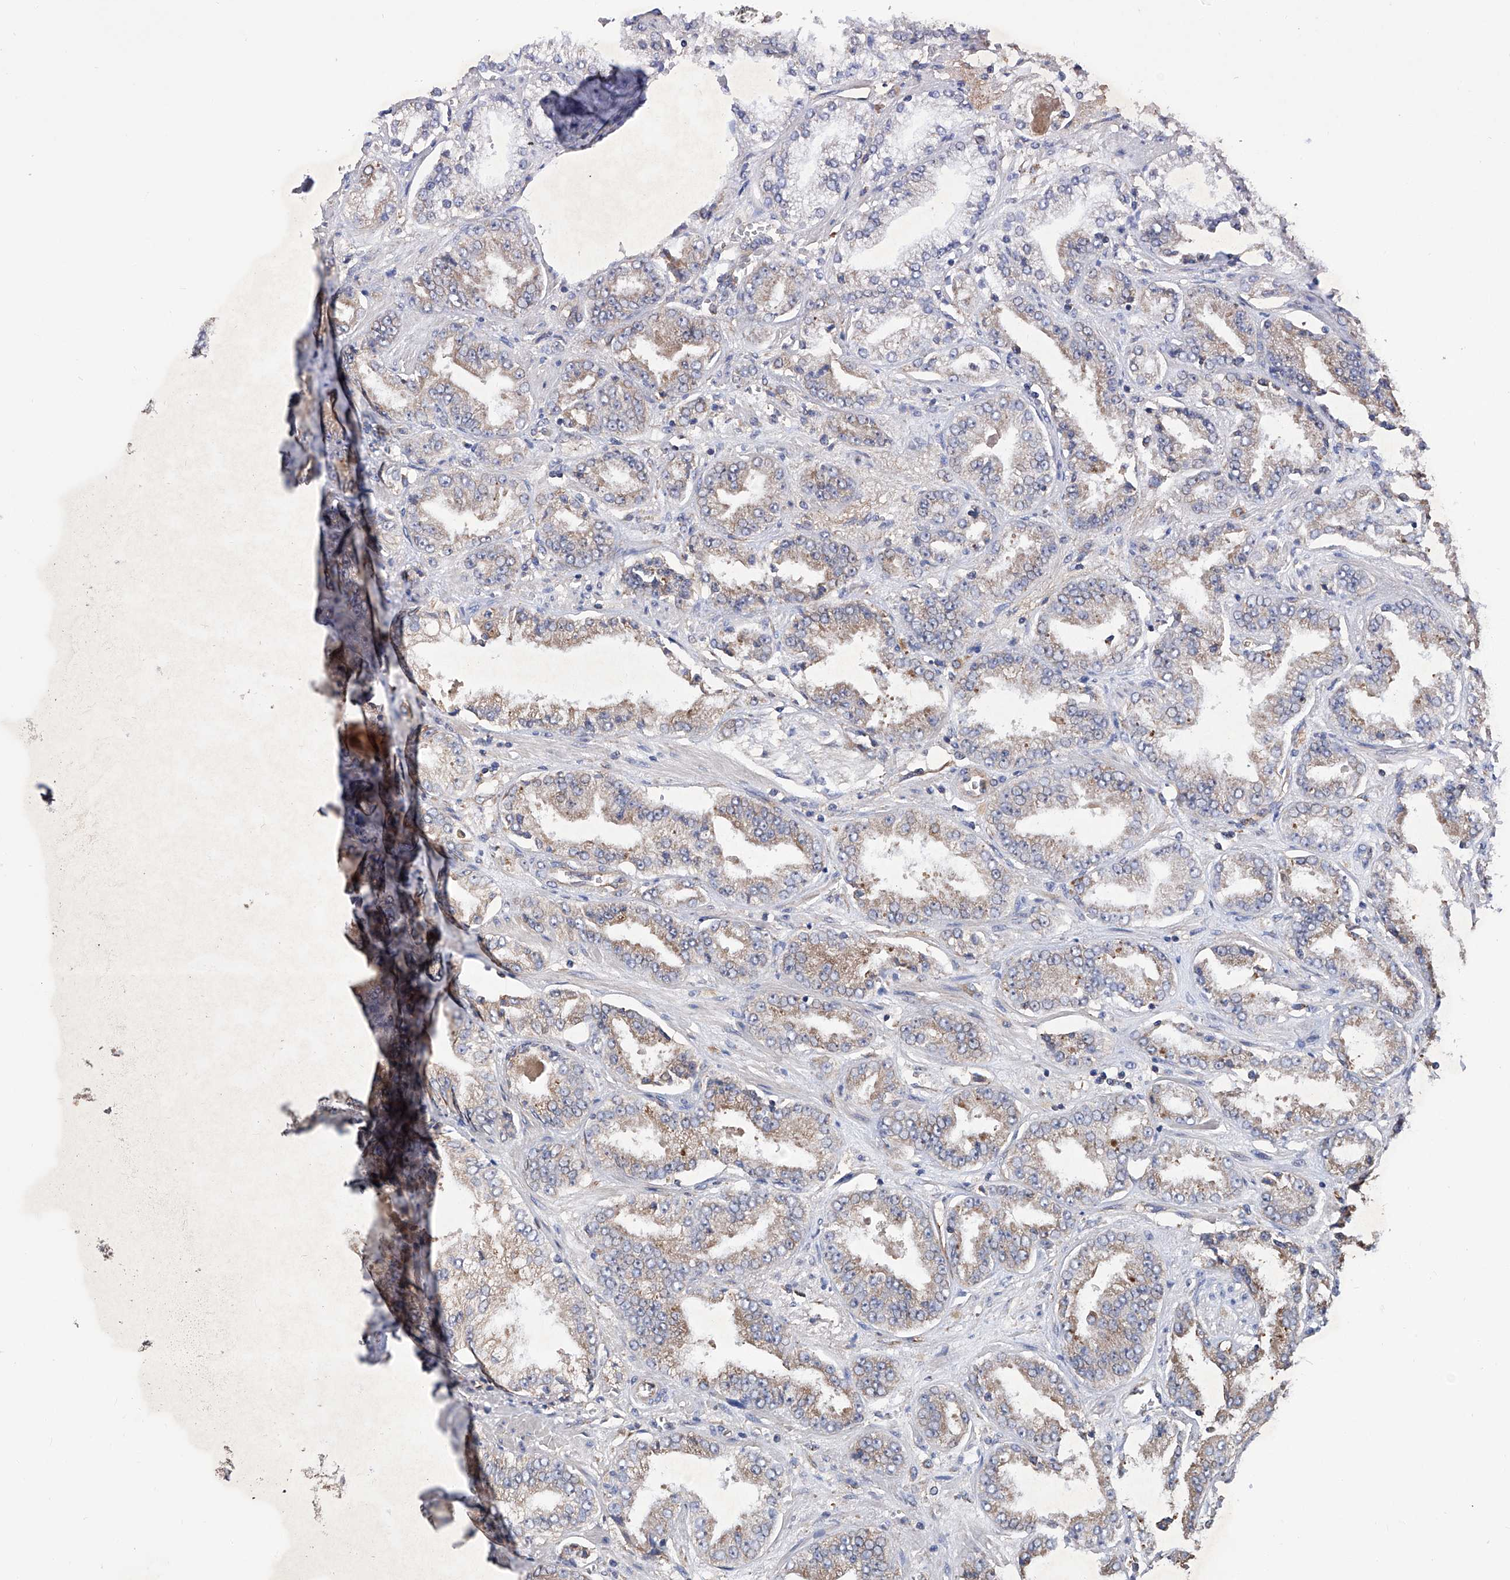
{"staining": {"intensity": "weak", "quantity": ">75%", "location": "cytoplasmic/membranous"}, "tissue": "prostate cancer", "cell_type": "Tumor cells", "image_type": "cancer", "snomed": [{"axis": "morphology", "description": "Adenocarcinoma, High grade"}, {"axis": "topography", "description": "Prostate"}], "caption": "Immunohistochemistry image of prostate high-grade adenocarcinoma stained for a protein (brown), which displays low levels of weak cytoplasmic/membranous expression in about >75% of tumor cells.", "gene": "INPP5B", "patient": {"sex": "male", "age": 71}}